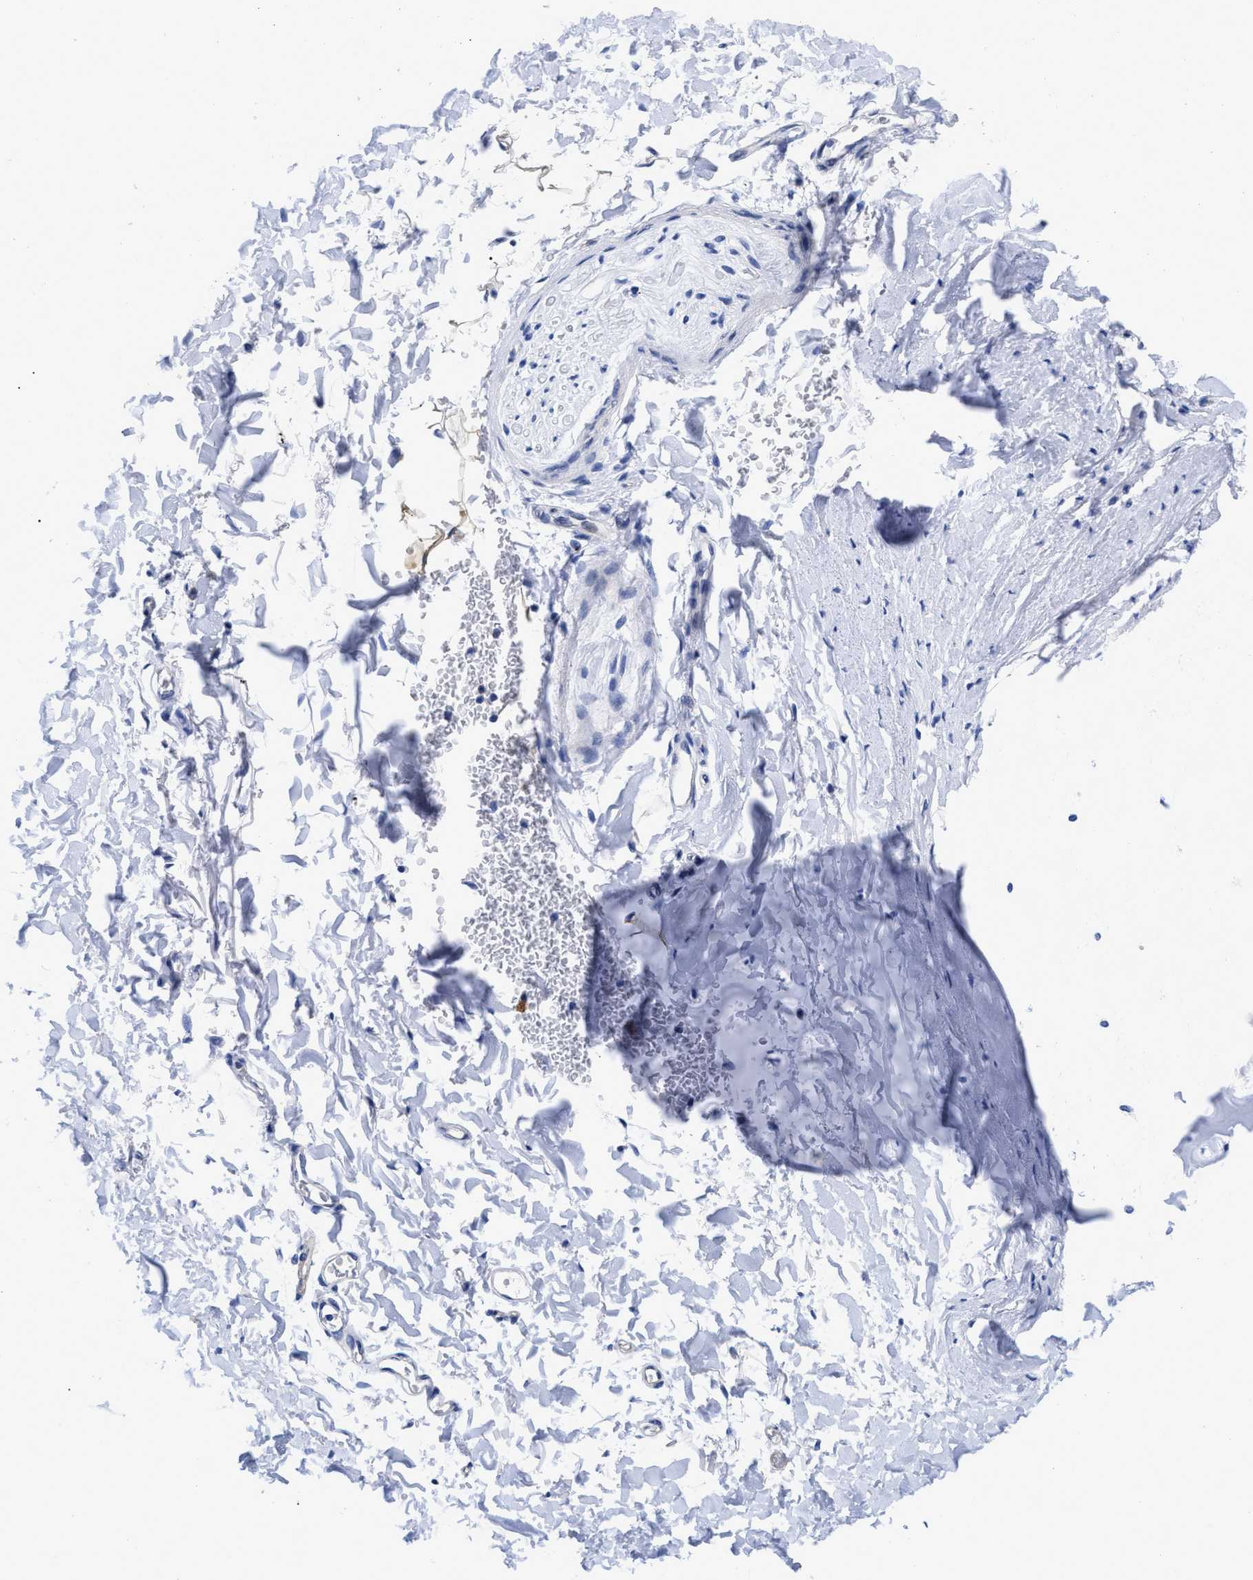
{"staining": {"intensity": "negative", "quantity": "none", "location": "none"}, "tissue": "adipose tissue", "cell_type": "Adipocytes", "image_type": "normal", "snomed": [{"axis": "morphology", "description": "Normal tissue, NOS"}, {"axis": "topography", "description": "Cartilage tissue"}, {"axis": "topography", "description": "Bronchus"}], "caption": "Protein analysis of normal adipose tissue shows no significant staining in adipocytes.", "gene": "IRAG2", "patient": {"sex": "female", "age": 73}}